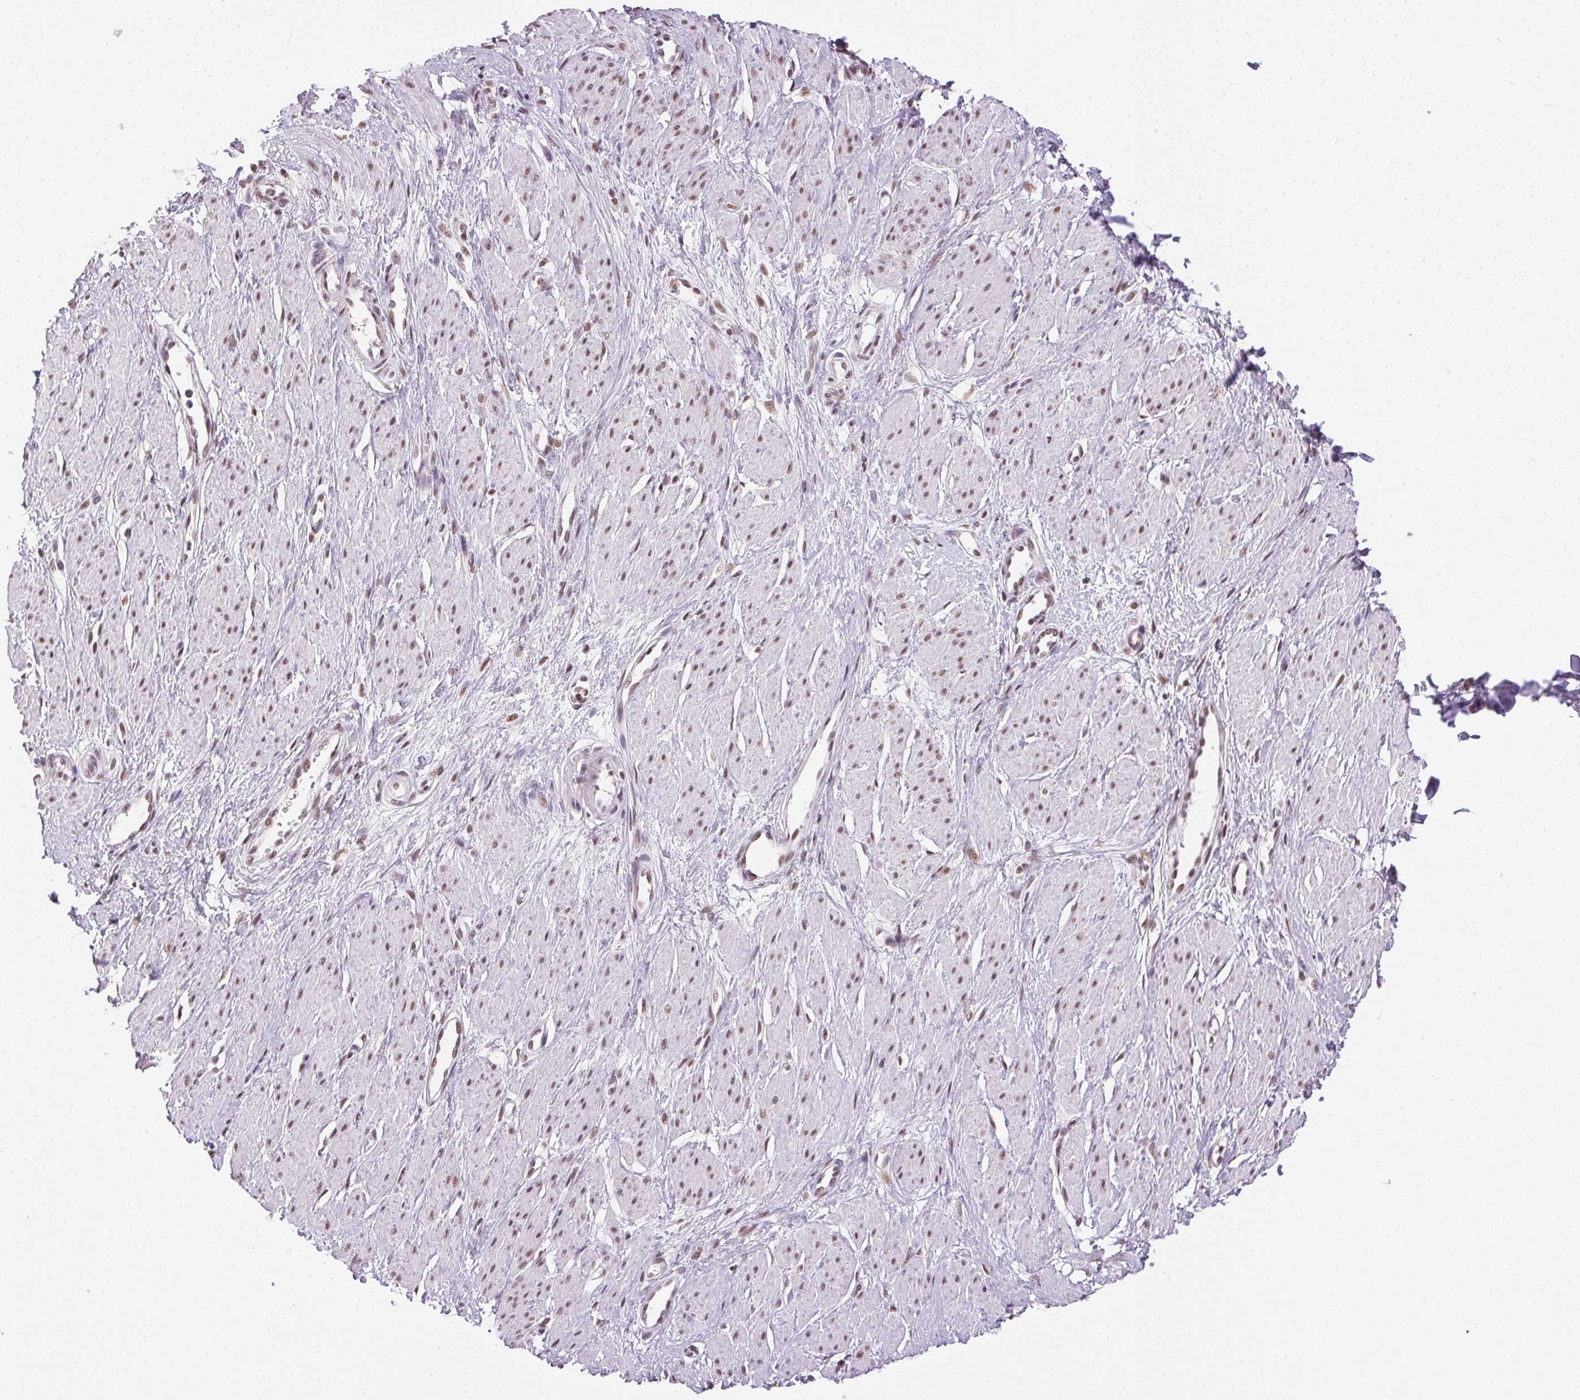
{"staining": {"intensity": "moderate", "quantity": "25%-75%", "location": "nuclear"}, "tissue": "smooth muscle", "cell_type": "Smooth muscle cells", "image_type": "normal", "snomed": [{"axis": "morphology", "description": "Normal tissue, NOS"}, {"axis": "topography", "description": "Smooth muscle"}, {"axis": "topography", "description": "Uterus"}], "caption": "The image displays immunohistochemical staining of unremarkable smooth muscle. There is moderate nuclear staining is seen in about 25%-75% of smooth muscle cells. Using DAB (brown) and hematoxylin (blue) stains, captured at high magnification using brightfield microscopy.", "gene": "TRA2B", "patient": {"sex": "female", "age": 39}}